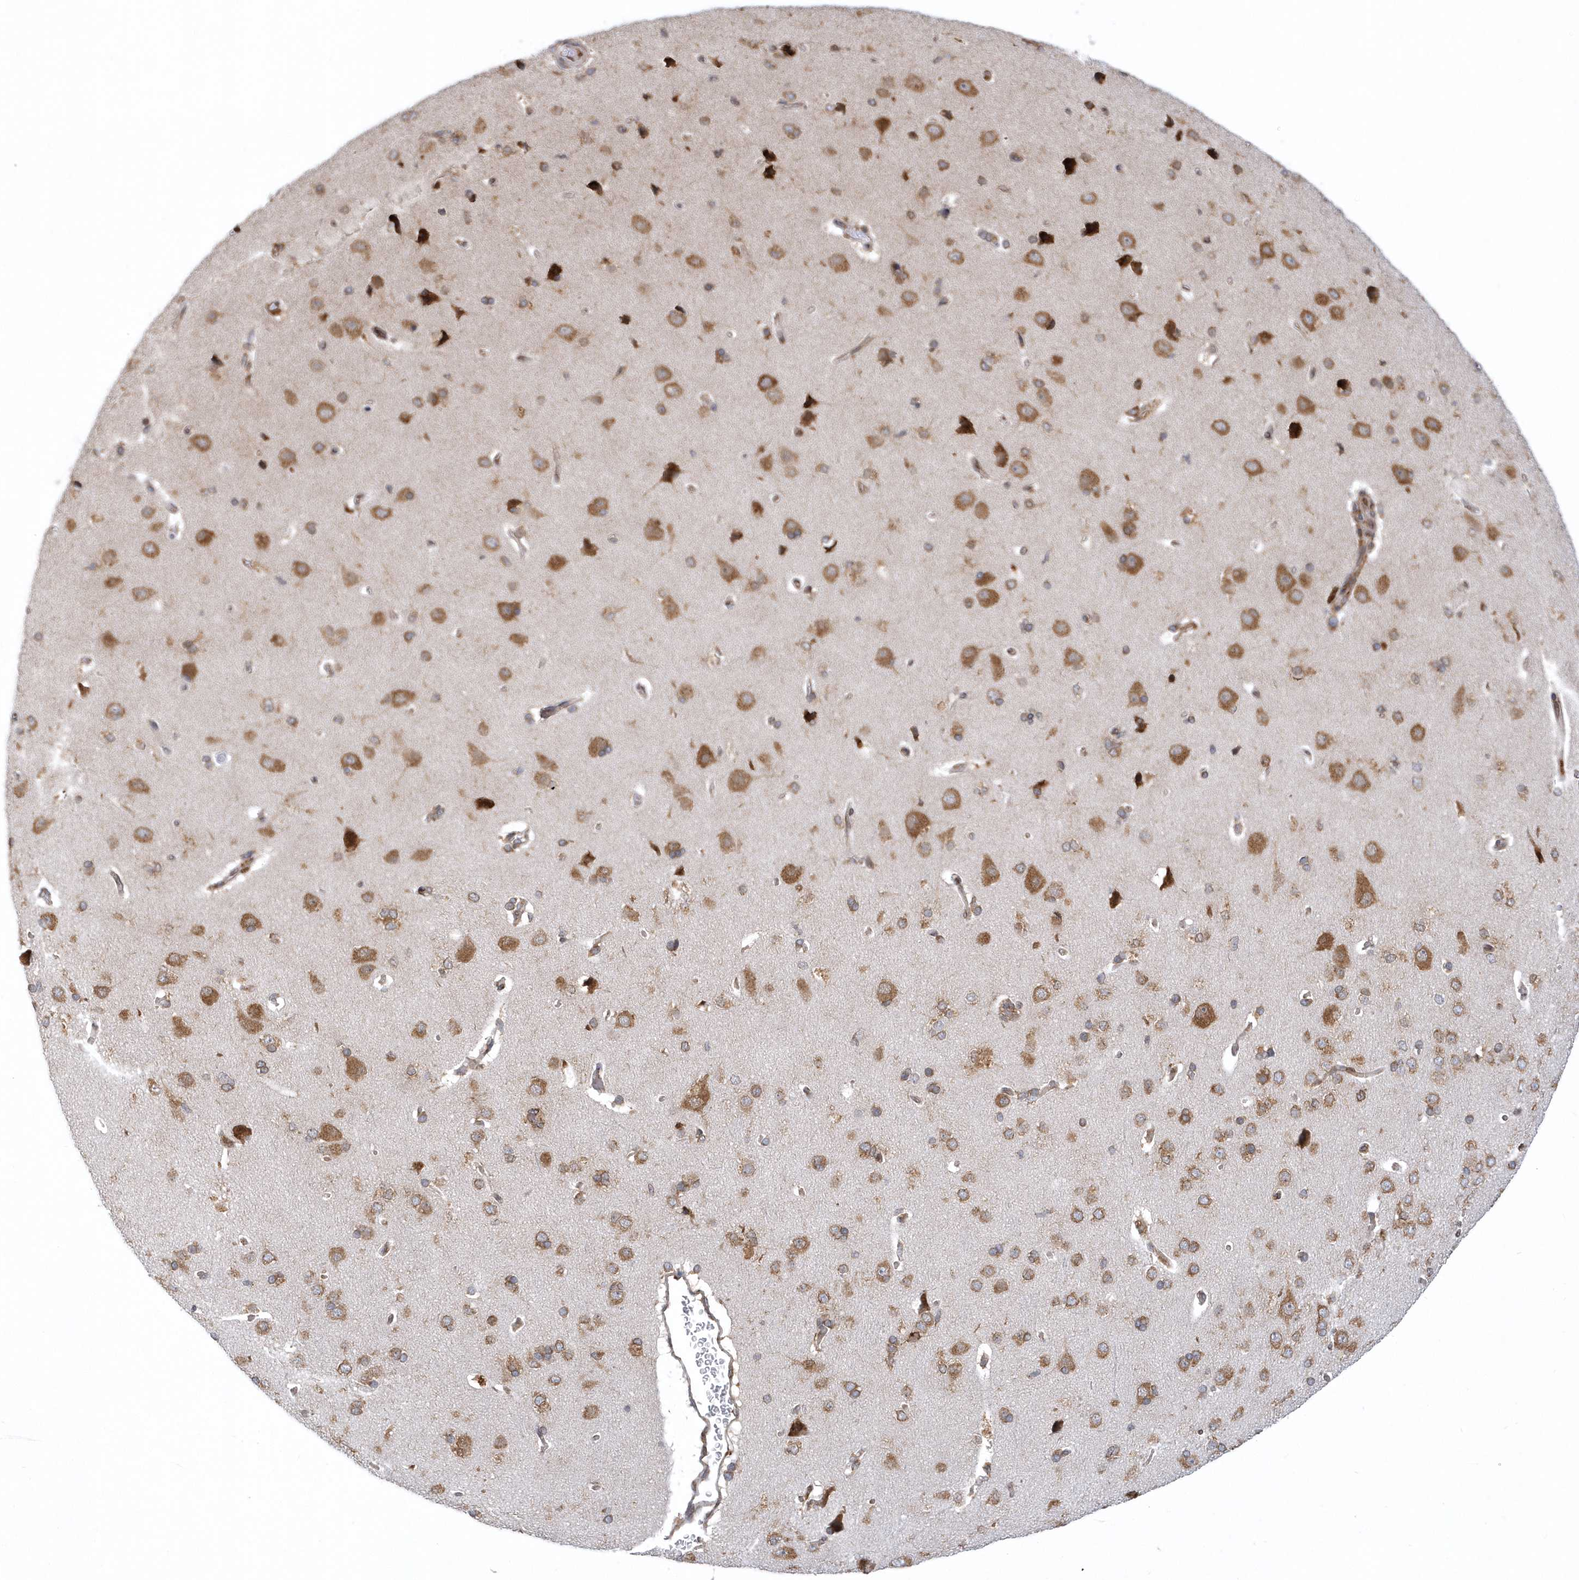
{"staining": {"intensity": "weak", "quantity": "25%-75%", "location": "cytoplasmic/membranous"}, "tissue": "cerebral cortex", "cell_type": "Endothelial cells", "image_type": "normal", "snomed": [{"axis": "morphology", "description": "Normal tissue, NOS"}, {"axis": "topography", "description": "Cerebral cortex"}], "caption": "This histopathology image reveals immunohistochemistry staining of benign human cerebral cortex, with low weak cytoplasmic/membranous expression in about 25%-75% of endothelial cells.", "gene": "PHF1", "patient": {"sex": "male", "age": 62}}